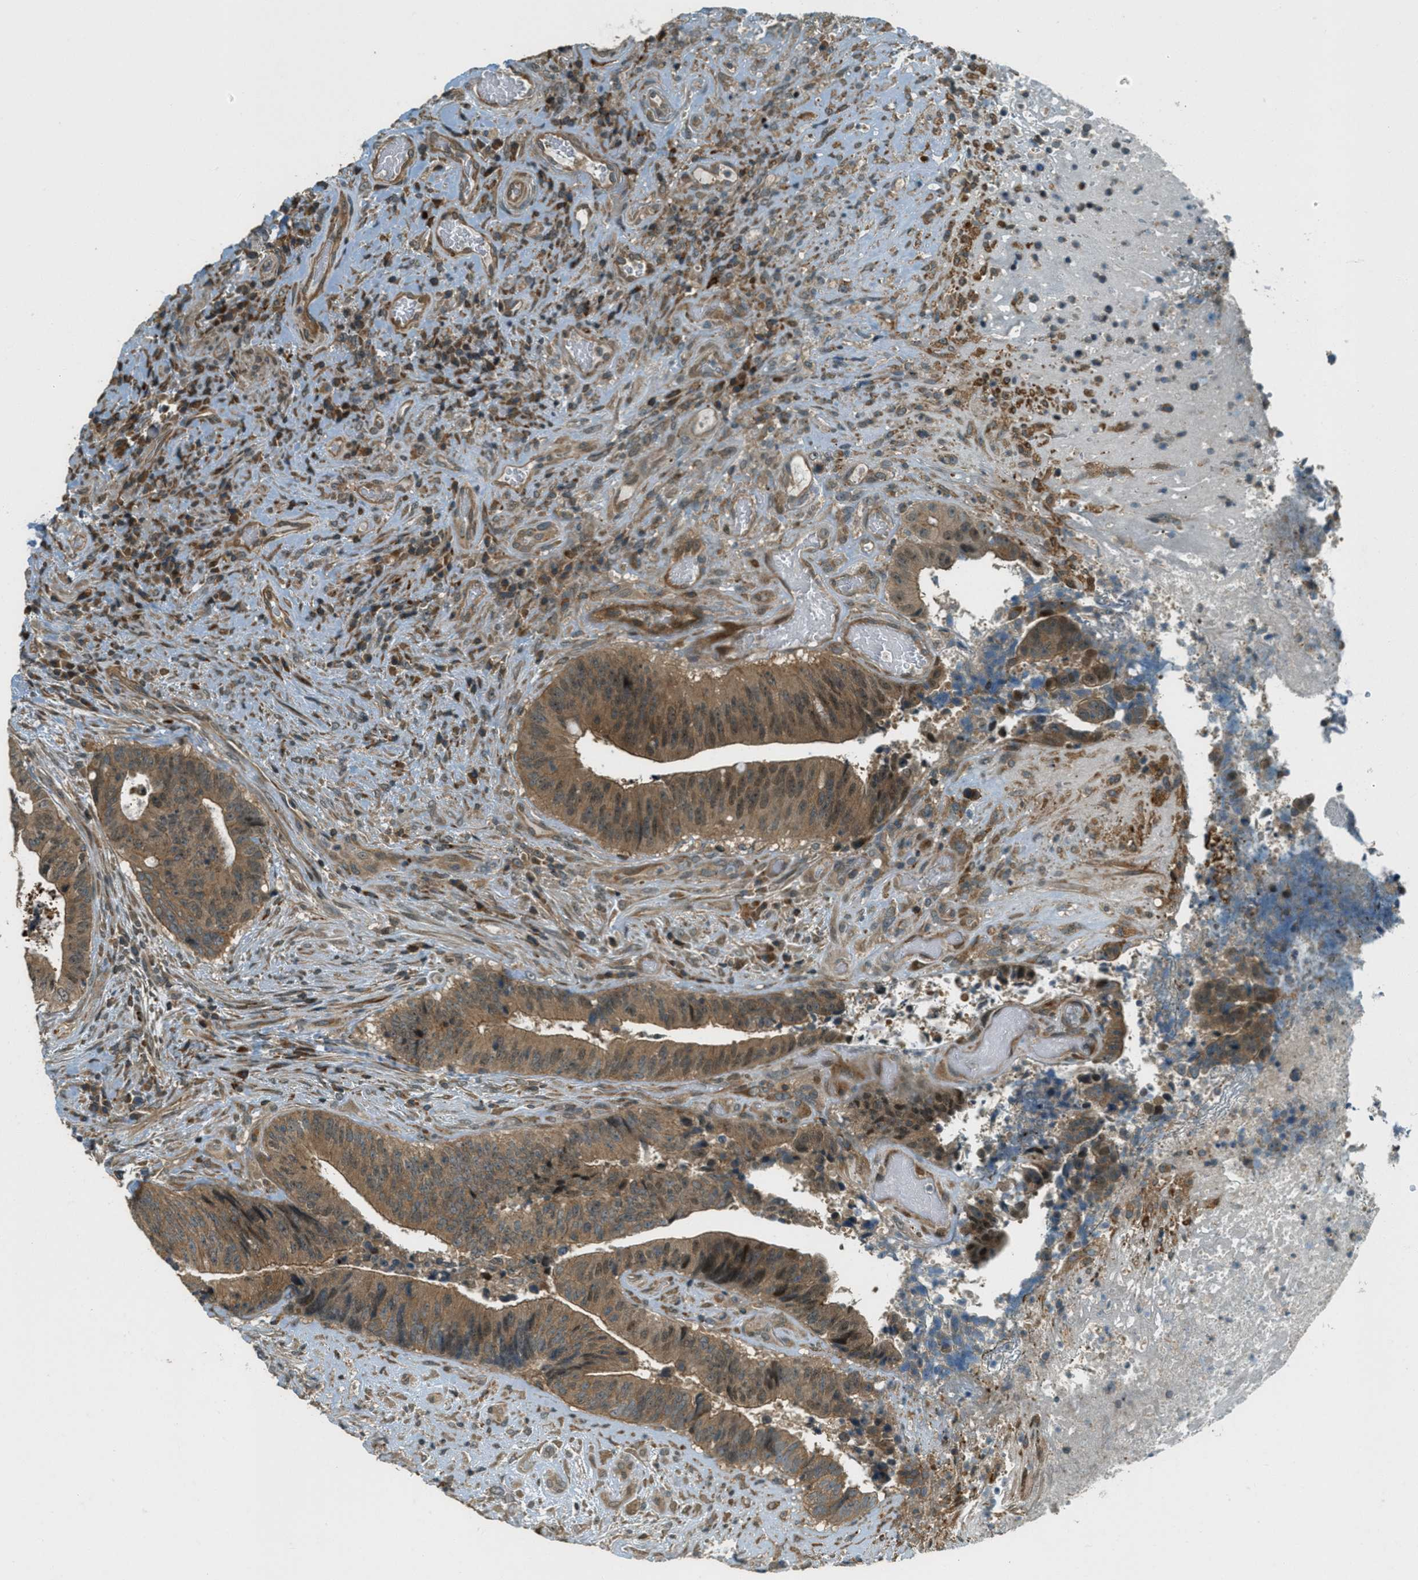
{"staining": {"intensity": "moderate", "quantity": ">75%", "location": "cytoplasmic/membranous"}, "tissue": "colorectal cancer", "cell_type": "Tumor cells", "image_type": "cancer", "snomed": [{"axis": "morphology", "description": "Adenocarcinoma, NOS"}, {"axis": "topography", "description": "Rectum"}], "caption": "Immunohistochemistry (IHC) staining of colorectal cancer (adenocarcinoma), which demonstrates medium levels of moderate cytoplasmic/membranous positivity in approximately >75% of tumor cells indicating moderate cytoplasmic/membranous protein expression. The staining was performed using DAB (3,3'-diaminobenzidine) (brown) for protein detection and nuclei were counterstained in hematoxylin (blue).", "gene": "PTPN23", "patient": {"sex": "male", "age": 72}}